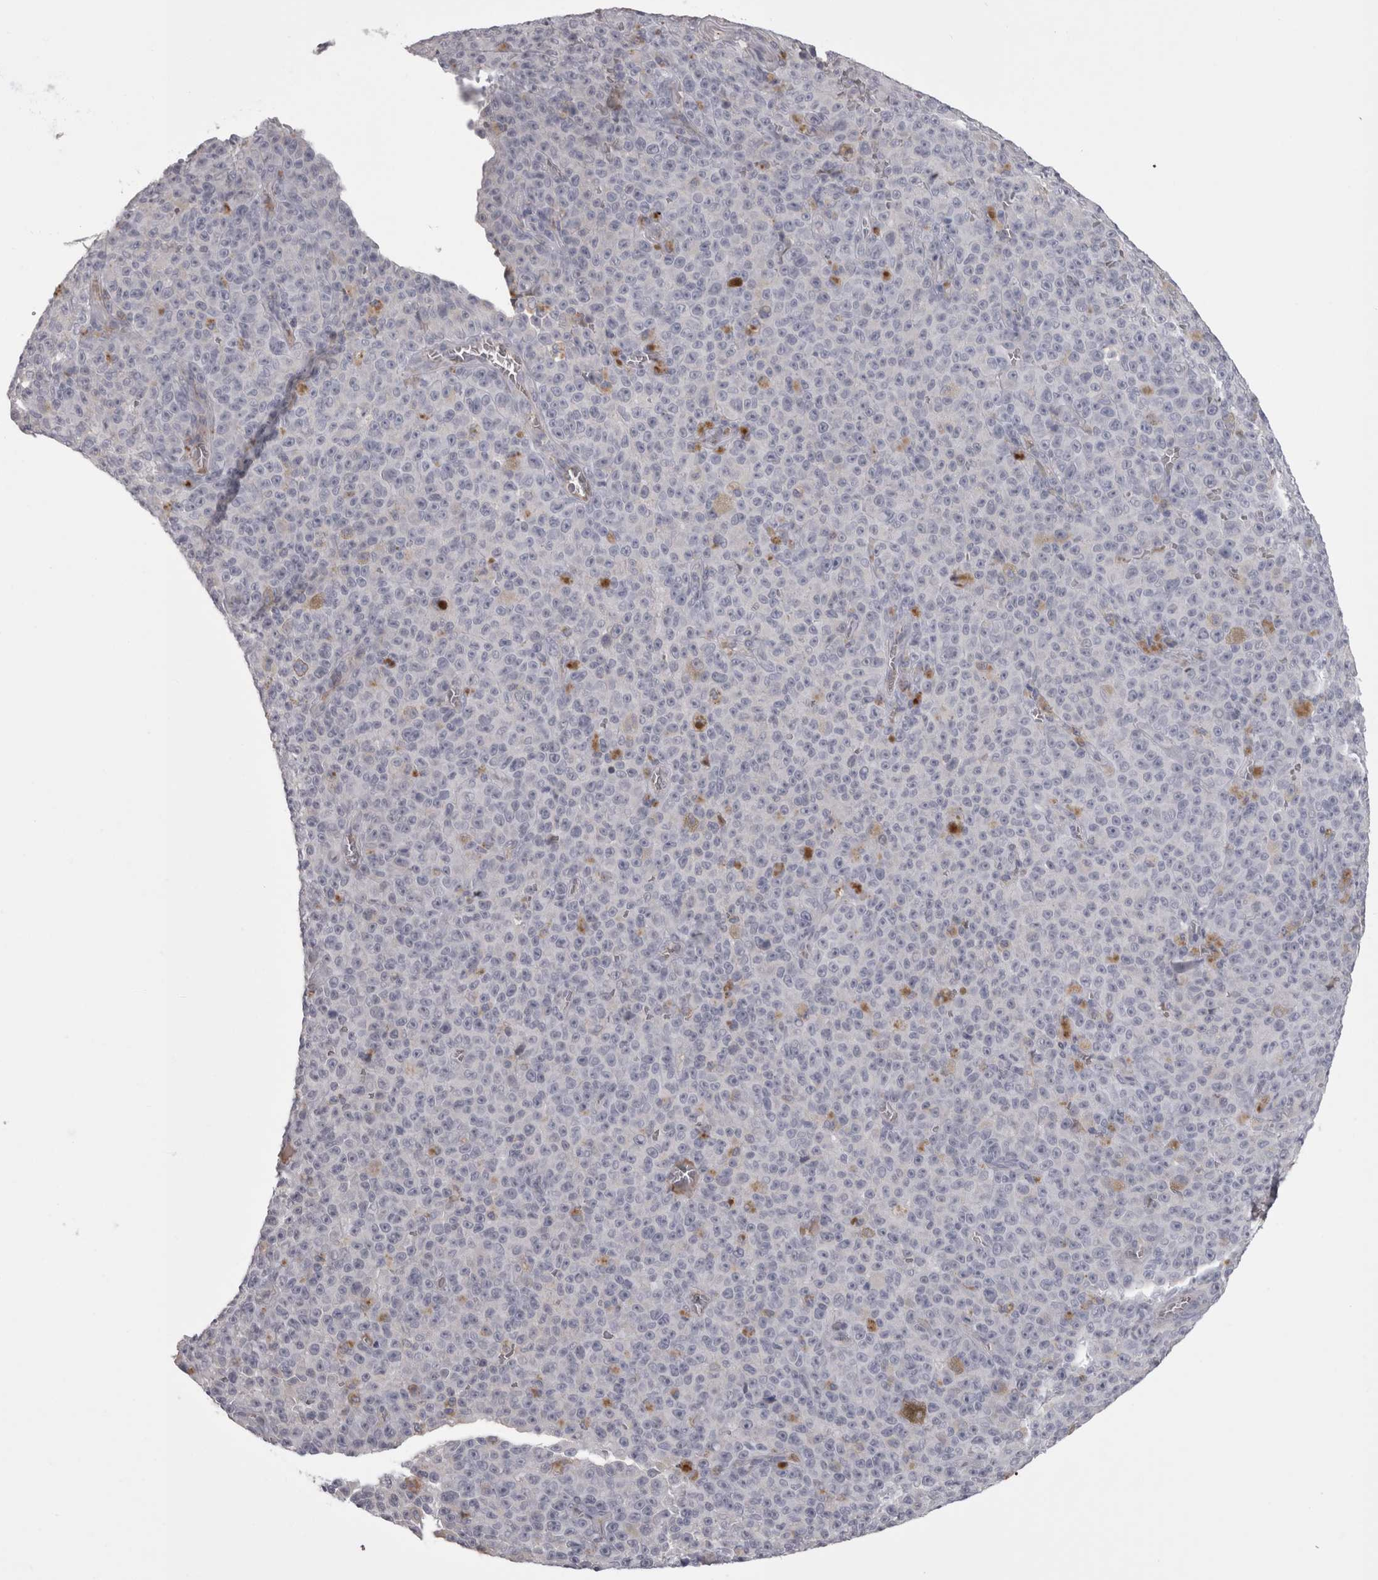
{"staining": {"intensity": "negative", "quantity": "none", "location": "none"}, "tissue": "melanoma", "cell_type": "Tumor cells", "image_type": "cancer", "snomed": [{"axis": "morphology", "description": "Malignant melanoma, NOS"}, {"axis": "topography", "description": "Skin"}], "caption": "Immunohistochemistry image of melanoma stained for a protein (brown), which exhibits no positivity in tumor cells. Nuclei are stained in blue.", "gene": "SAA4", "patient": {"sex": "female", "age": 82}}